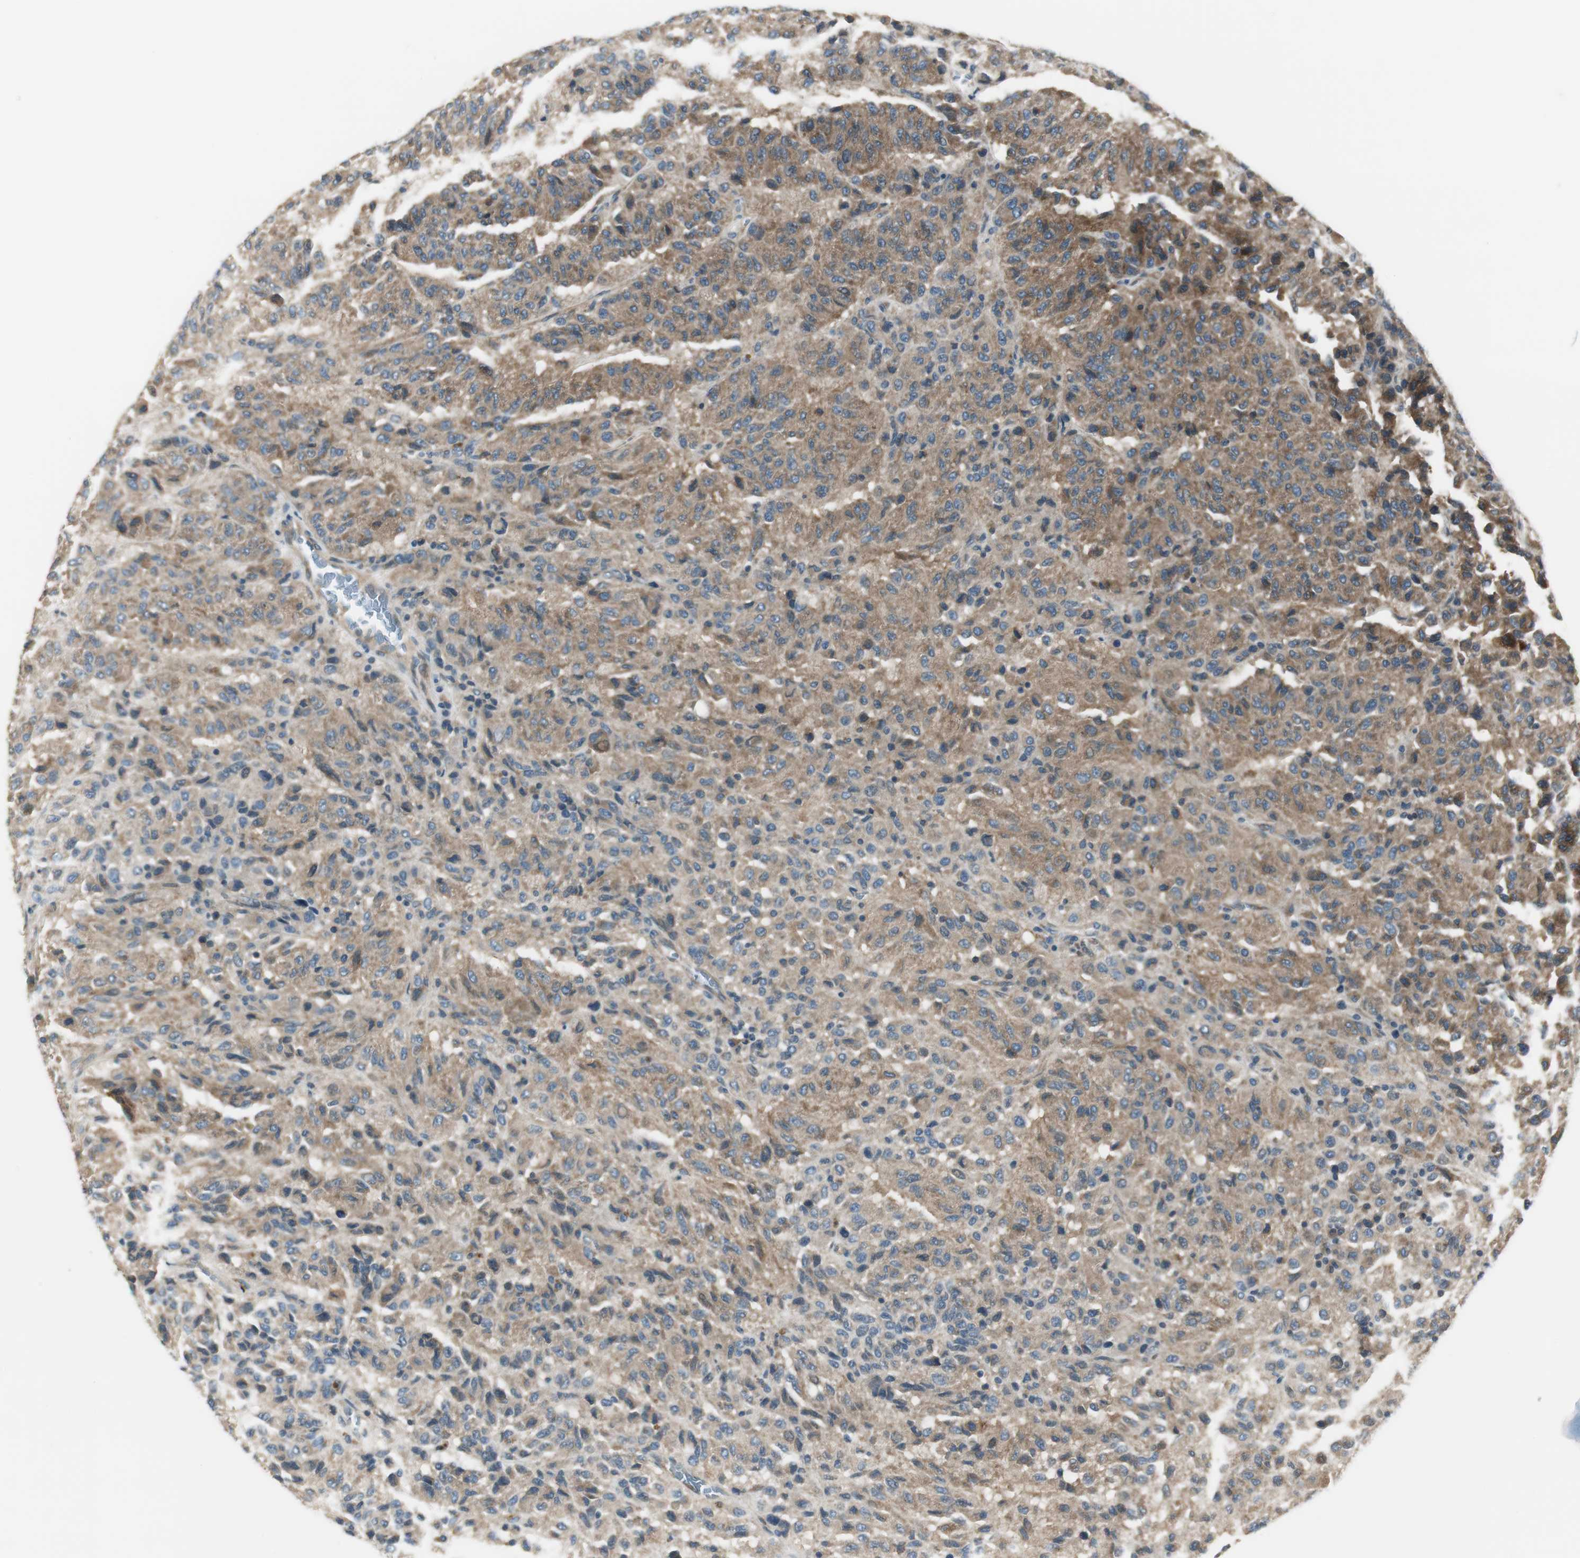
{"staining": {"intensity": "moderate", "quantity": ">75%", "location": "cytoplasmic/membranous"}, "tissue": "melanoma", "cell_type": "Tumor cells", "image_type": "cancer", "snomed": [{"axis": "morphology", "description": "Malignant melanoma, Metastatic site"}, {"axis": "topography", "description": "Lung"}], "caption": "High-power microscopy captured an IHC photomicrograph of malignant melanoma (metastatic site), revealing moderate cytoplasmic/membranous expression in about >75% of tumor cells.", "gene": "PRKAA1", "patient": {"sex": "male", "age": 64}}